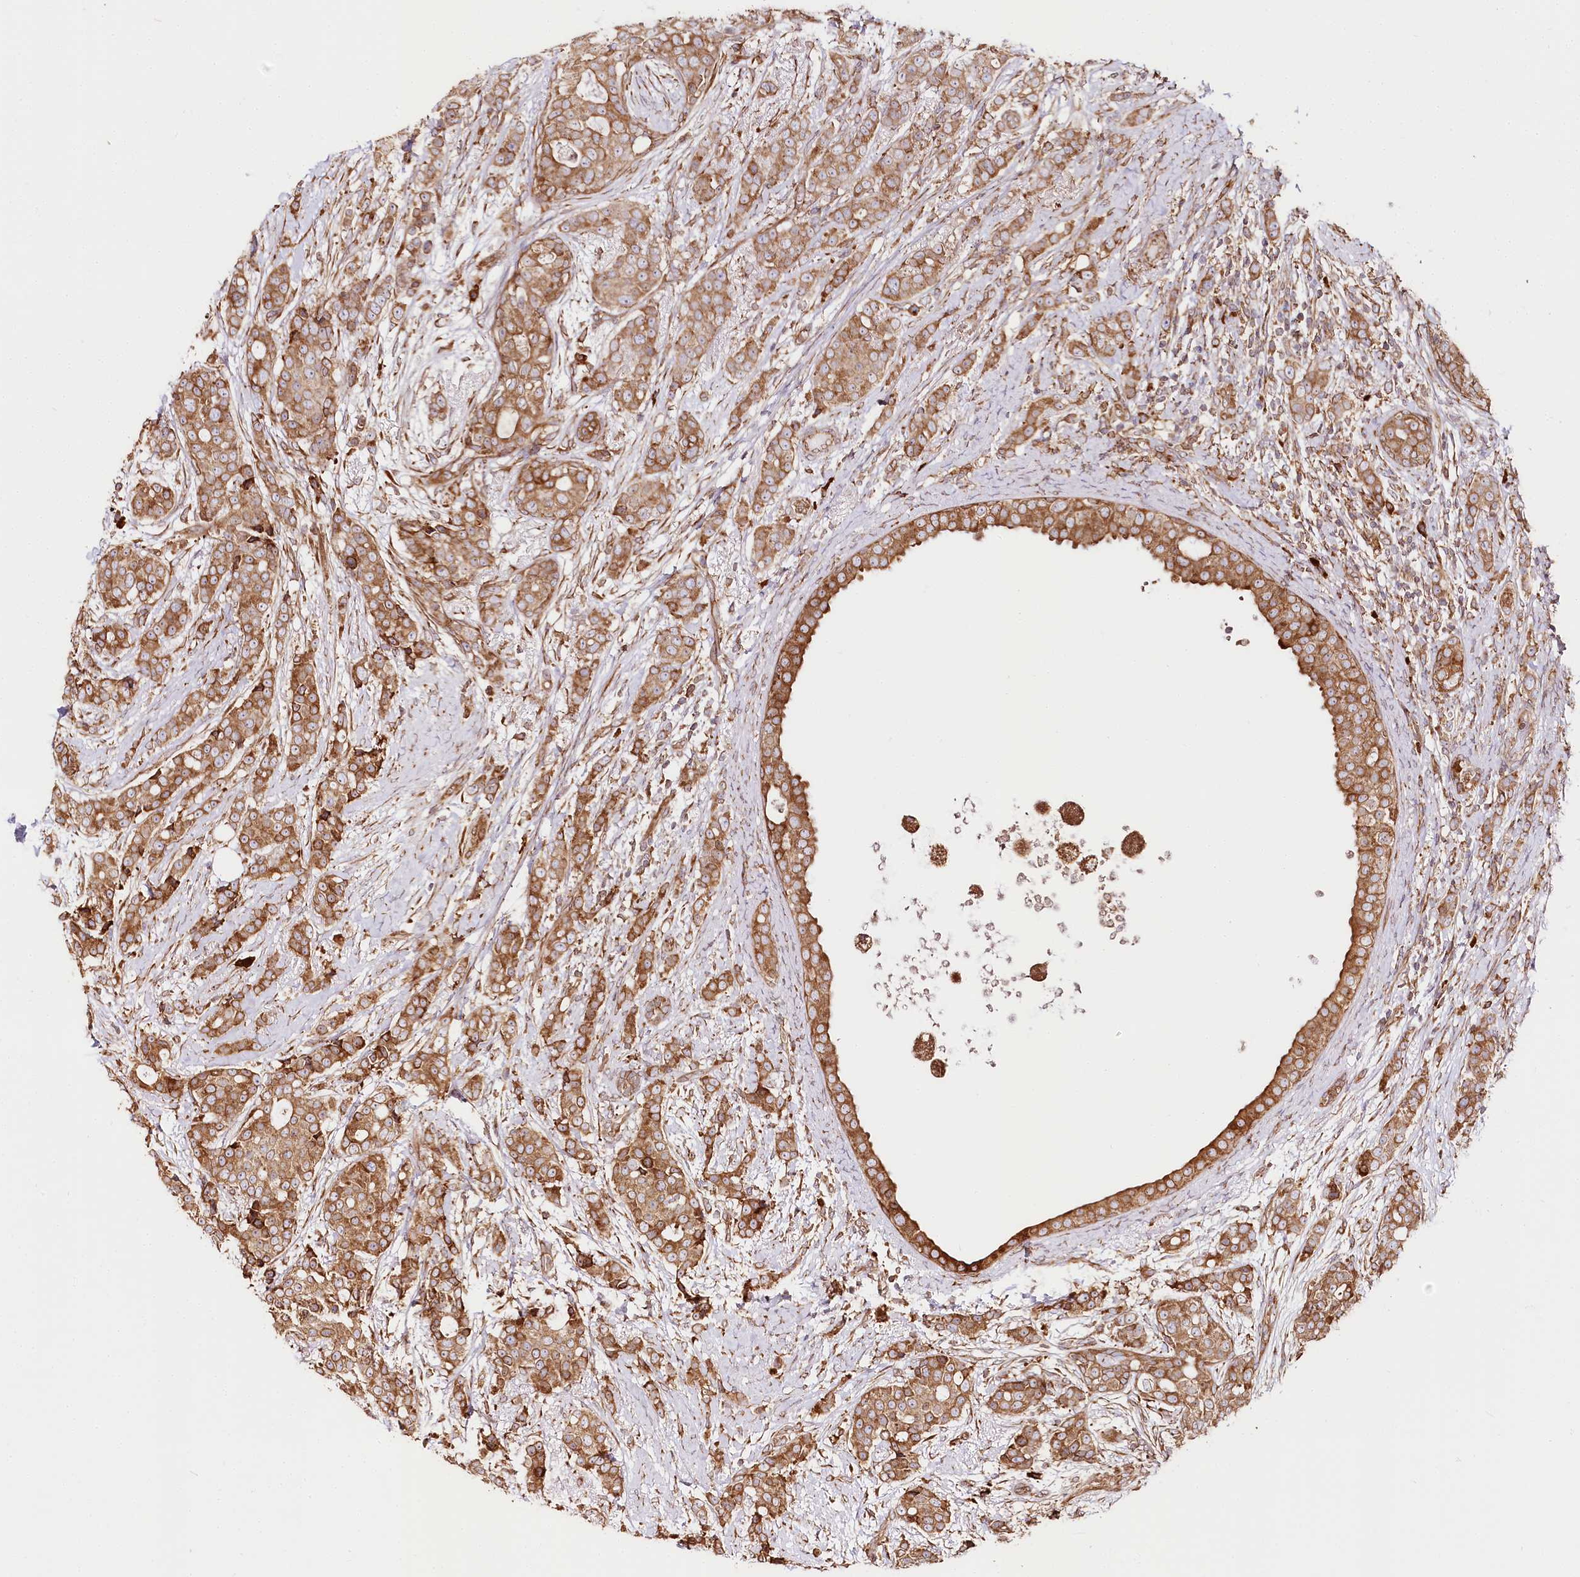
{"staining": {"intensity": "moderate", "quantity": ">75%", "location": "cytoplasmic/membranous"}, "tissue": "breast cancer", "cell_type": "Tumor cells", "image_type": "cancer", "snomed": [{"axis": "morphology", "description": "Lobular carcinoma"}, {"axis": "topography", "description": "Breast"}], "caption": "Tumor cells display moderate cytoplasmic/membranous positivity in about >75% of cells in breast cancer.", "gene": "CNPY2", "patient": {"sex": "female", "age": 51}}